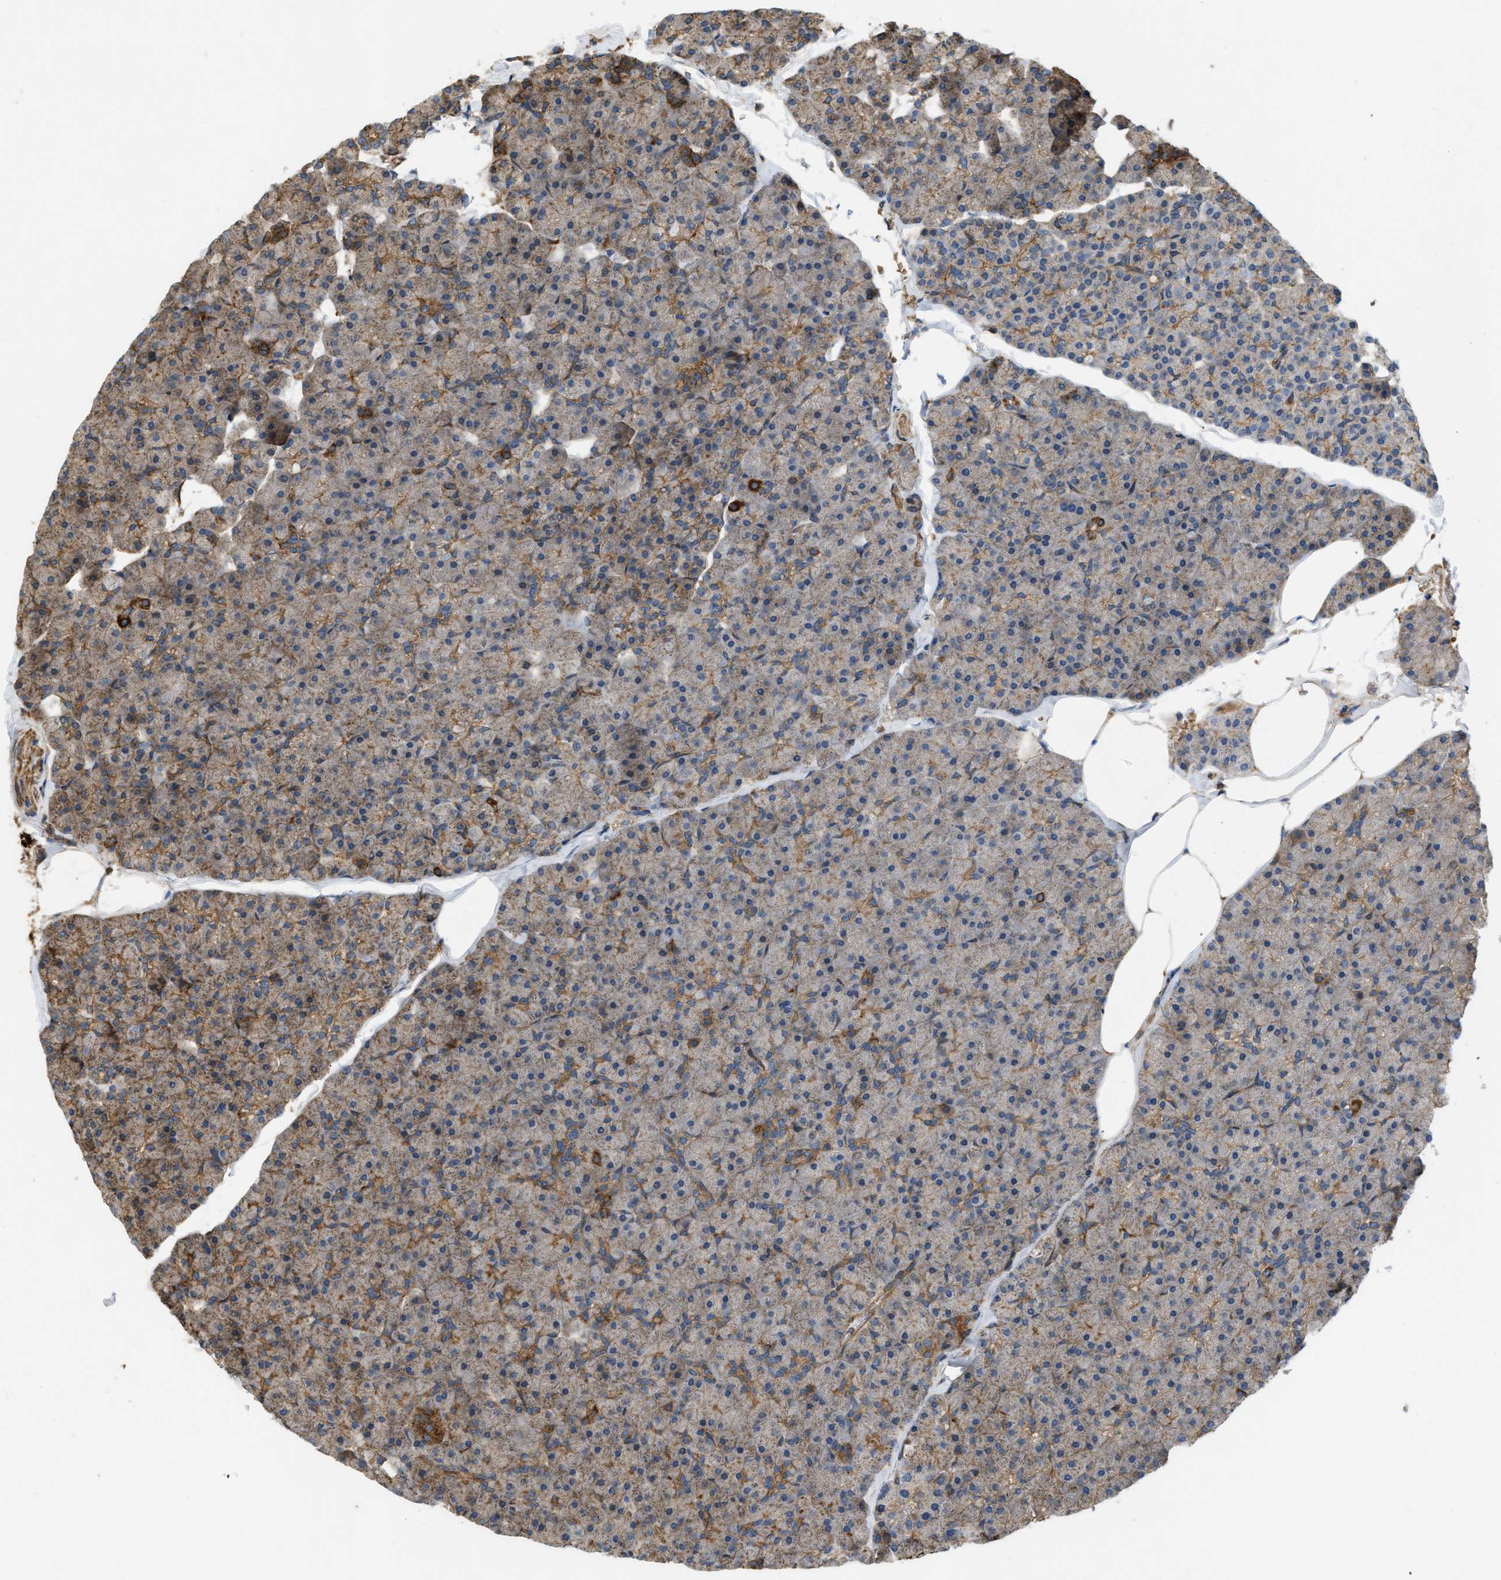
{"staining": {"intensity": "moderate", "quantity": "25%-75%", "location": "cytoplasmic/membranous"}, "tissue": "pancreas", "cell_type": "Exocrine glandular cells", "image_type": "normal", "snomed": [{"axis": "morphology", "description": "Normal tissue, NOS"}, {"axis": "topography", "description": "Pancreas"}], "caption": "Immunohistochemistry (IHC) image of normal pancreas: human pancreas stained using immunohistochemistry (IHC) demonstrates medium levels of moderate protein expression localized specifically in the cytoplasmic/membranous of exocrine glandular cells, appearing as a cytoplasmic/membranous brown color.", "gene": "GNB4", "patient": {"sex": "male", "age": 35}}